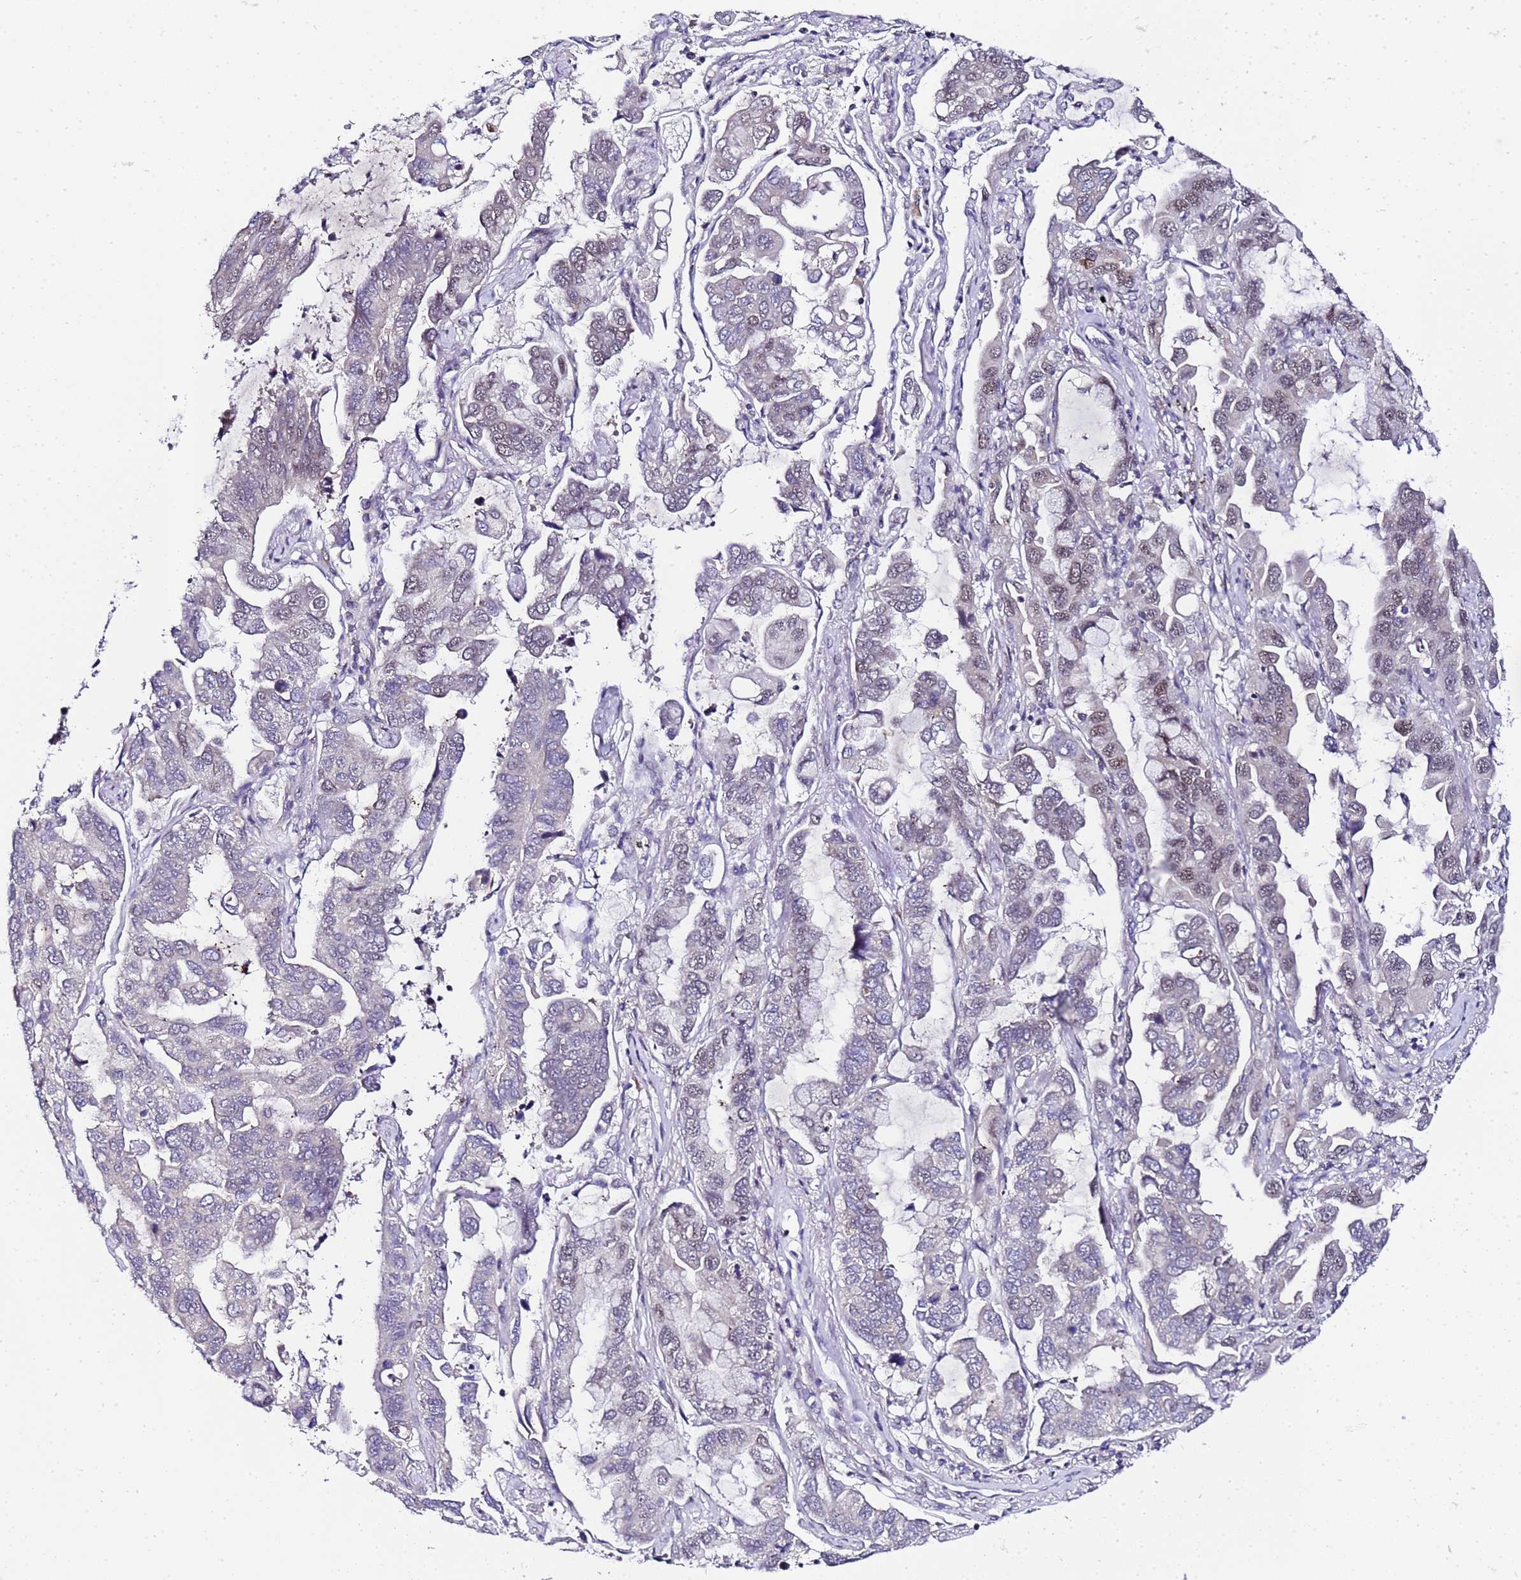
{"staining": {"intensity": "weak", "quantity": "25%-75%", "location": "nuclear"}, "tissue": "lung cancer", "cell_type": "Tumor cells", "image_type": "cancer", "snomed": [{"axis": "morphology", "description": "Adenocarcinoma, NOS"}, {"axis": "topography", "description": "Lung"}], "caption": "Weak nuclear protein positivity is present in approximately 25%-75% of tumor cells in lung cancer (adenocarcinoma). Nuclei are stained in blue.", "gene": "C19orf47", "patient": {"sex": "male", "age": 64}}